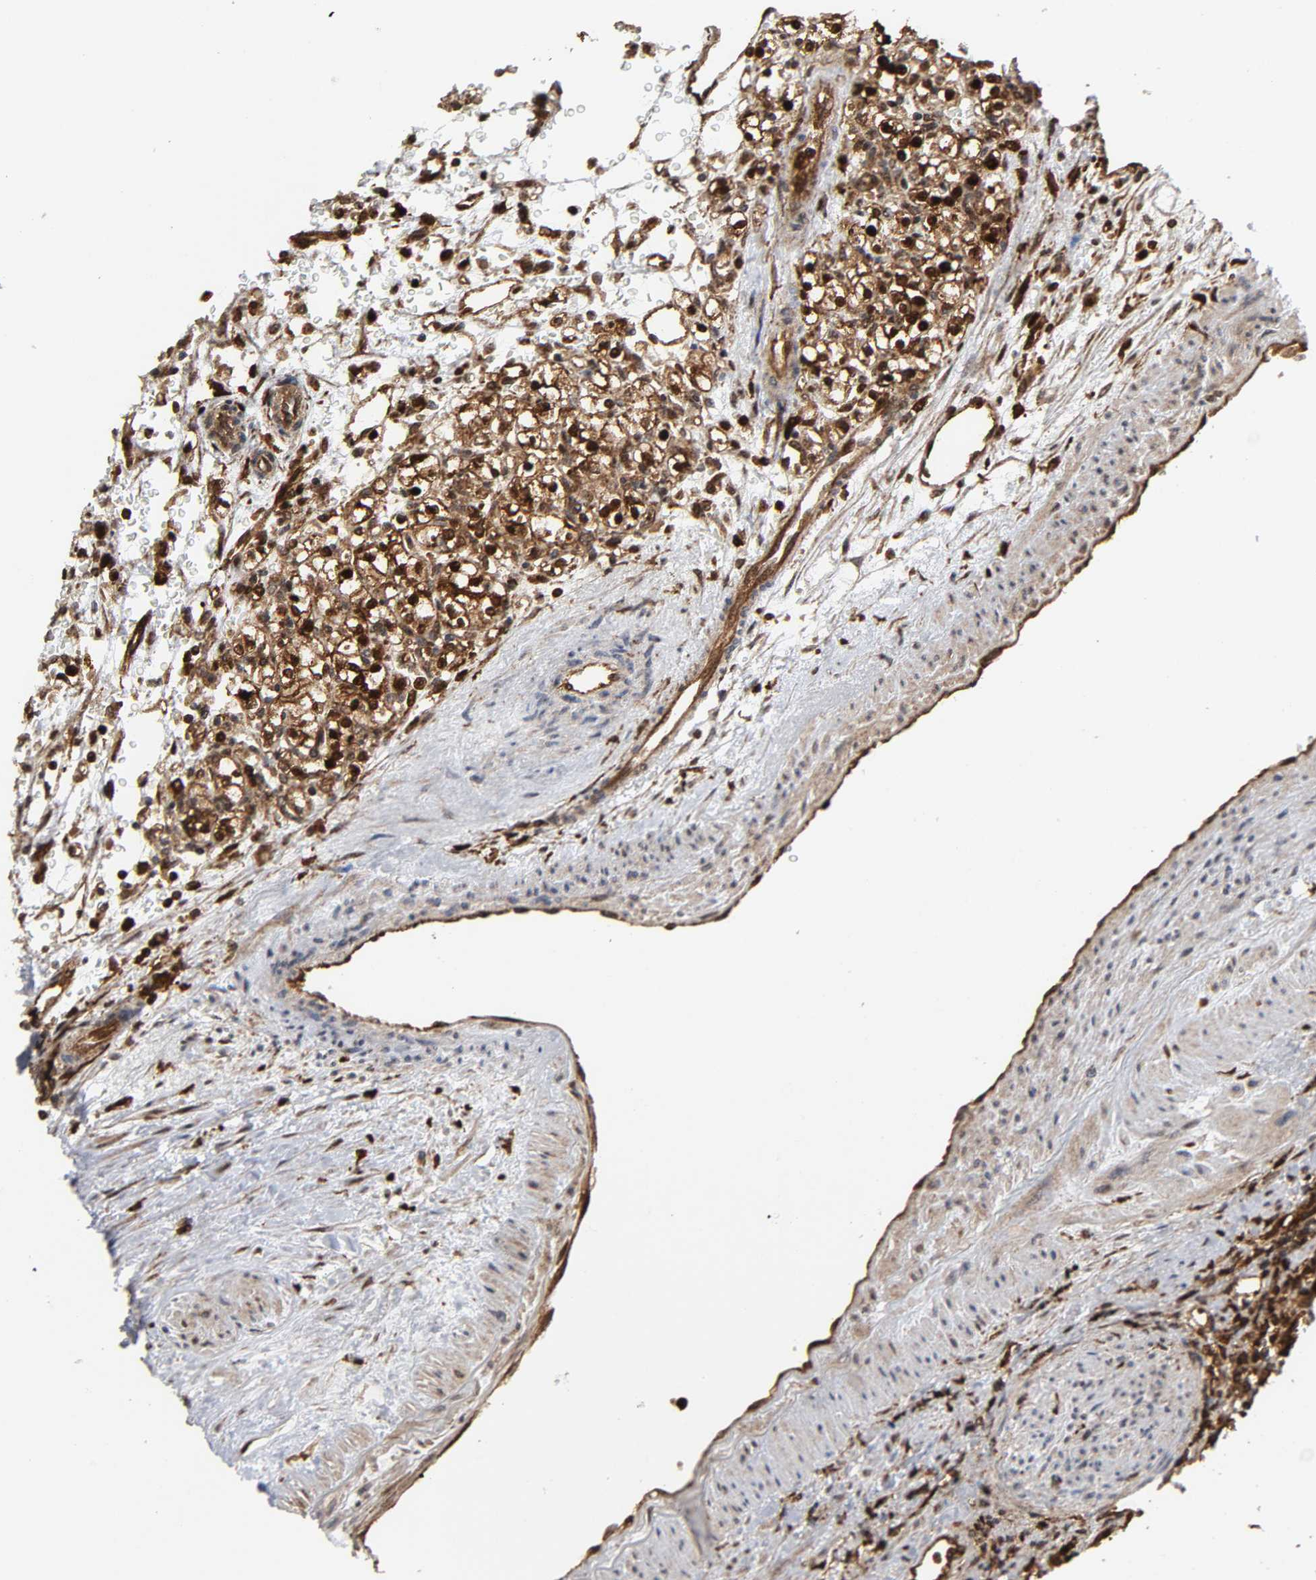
{"staining": {"intensity": "strong", "quantity": "25%-75%", "location": "cytoplasmic/membranous"}, "tissue": "renal cancer", "cell_type": "Tumor cells", "image_type": "cancer", "snomed": [{"axis": "morphology", "description": "Normal tissue, NOS"}, {"axis": "morphology", "description": "Adenocarcinoma, NOS"}, {"axis": "topography", "description": "Kidney"}], "caption": "High-power microscopy captured an immunohistochemistry image of adenocarcinoma (renal), revealing strong cytoplasmic/membranous expression in approximately 25%-75% of tumor cells. (Stains: DAB in brown, nuclei in blue, Microscopy: brightfield microscopy at high magnification).", "gene": "MAPK1", "patient": {"sex": "female", "age": 55}}